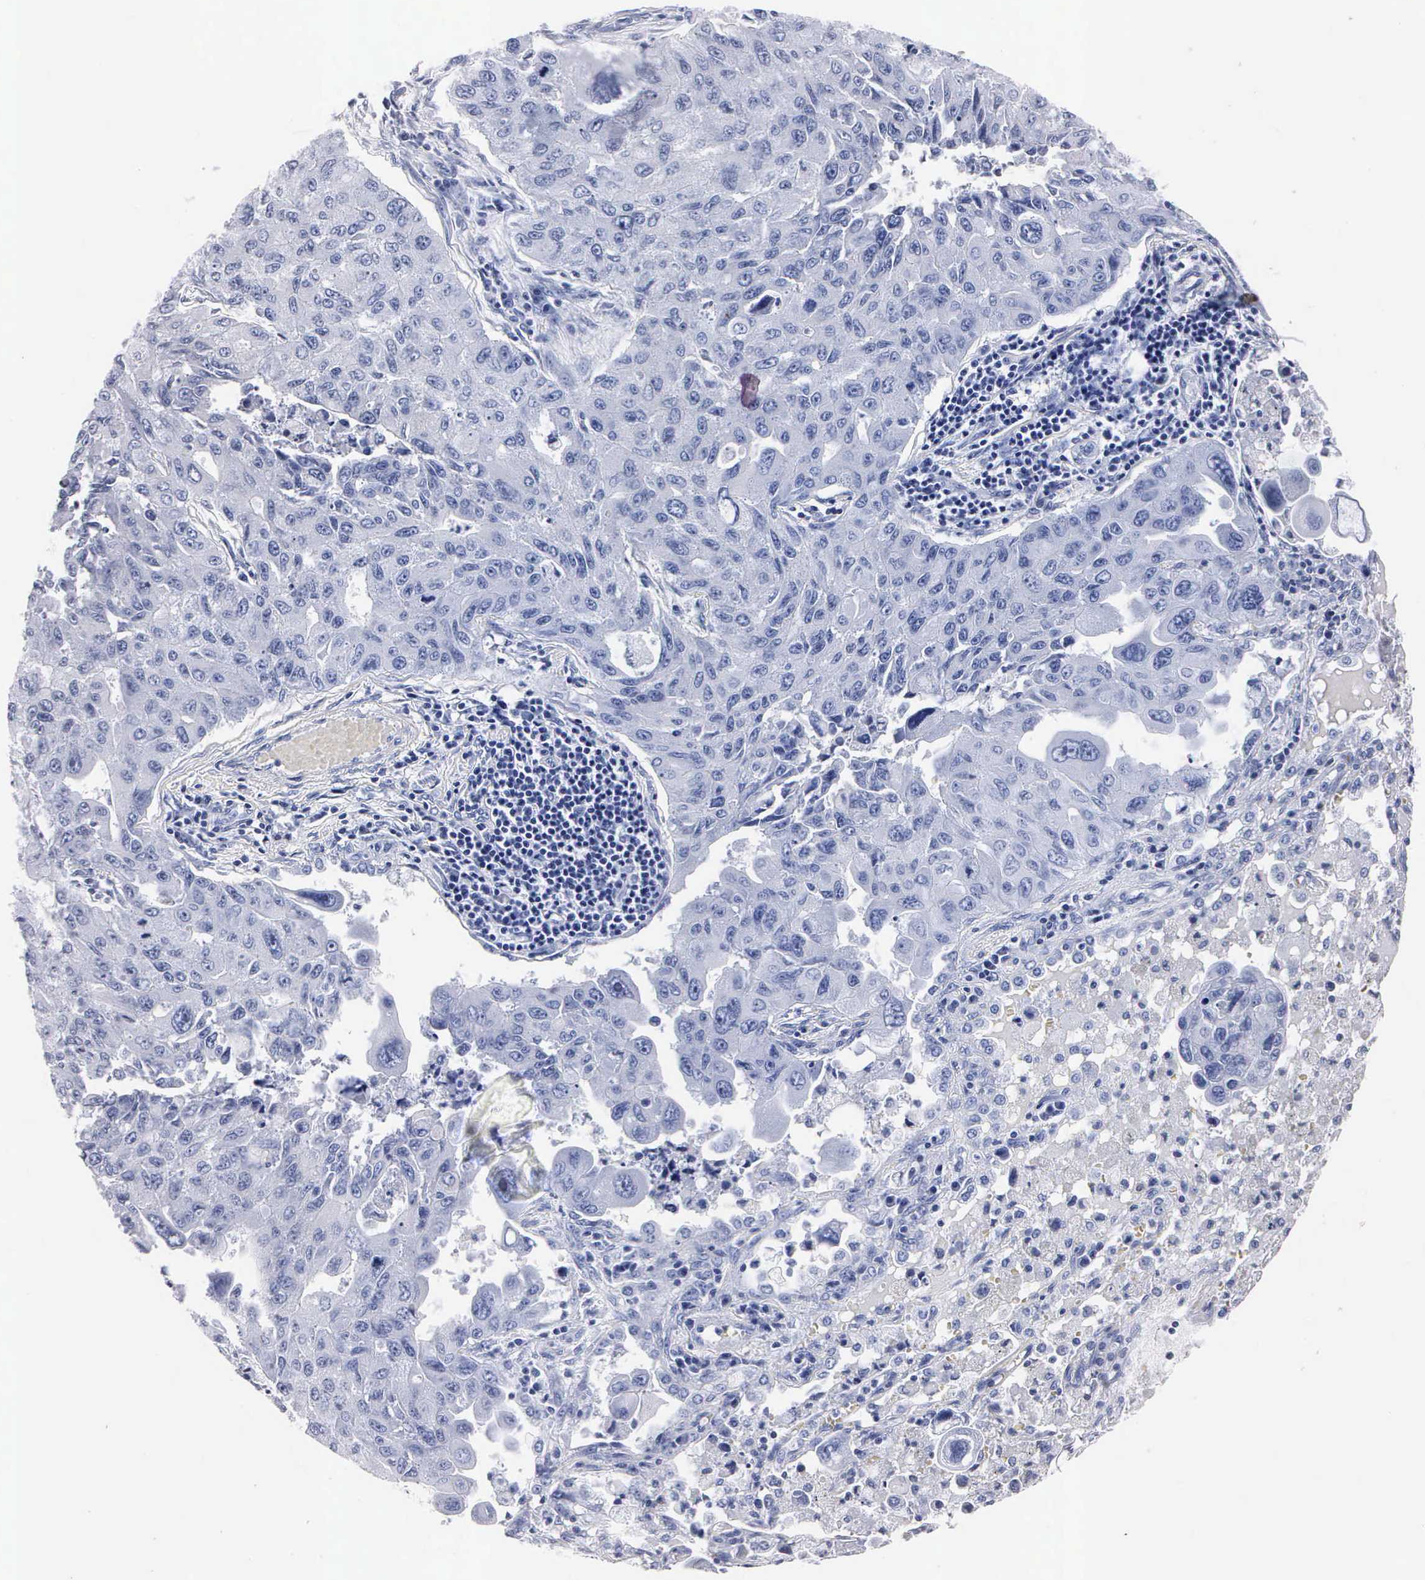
{"staining": {"intensity": "negative", "quantity": "none", "location": "none"}, "tissue": "lung cancer", "cell_type": "Tumor cells", "image_type": "cancer", "snomed": [{"axis": "morphology", "description": "Adenocarcinoma, NOS"}, {"axis": "topography", "description": "Lung"}], "caption": "The photomicrograph shows no staining of tumor cells in lung cancer (adenocarcinoma).", "gene": "ENO2", "patient": {"sex": "male", "age": 64}}